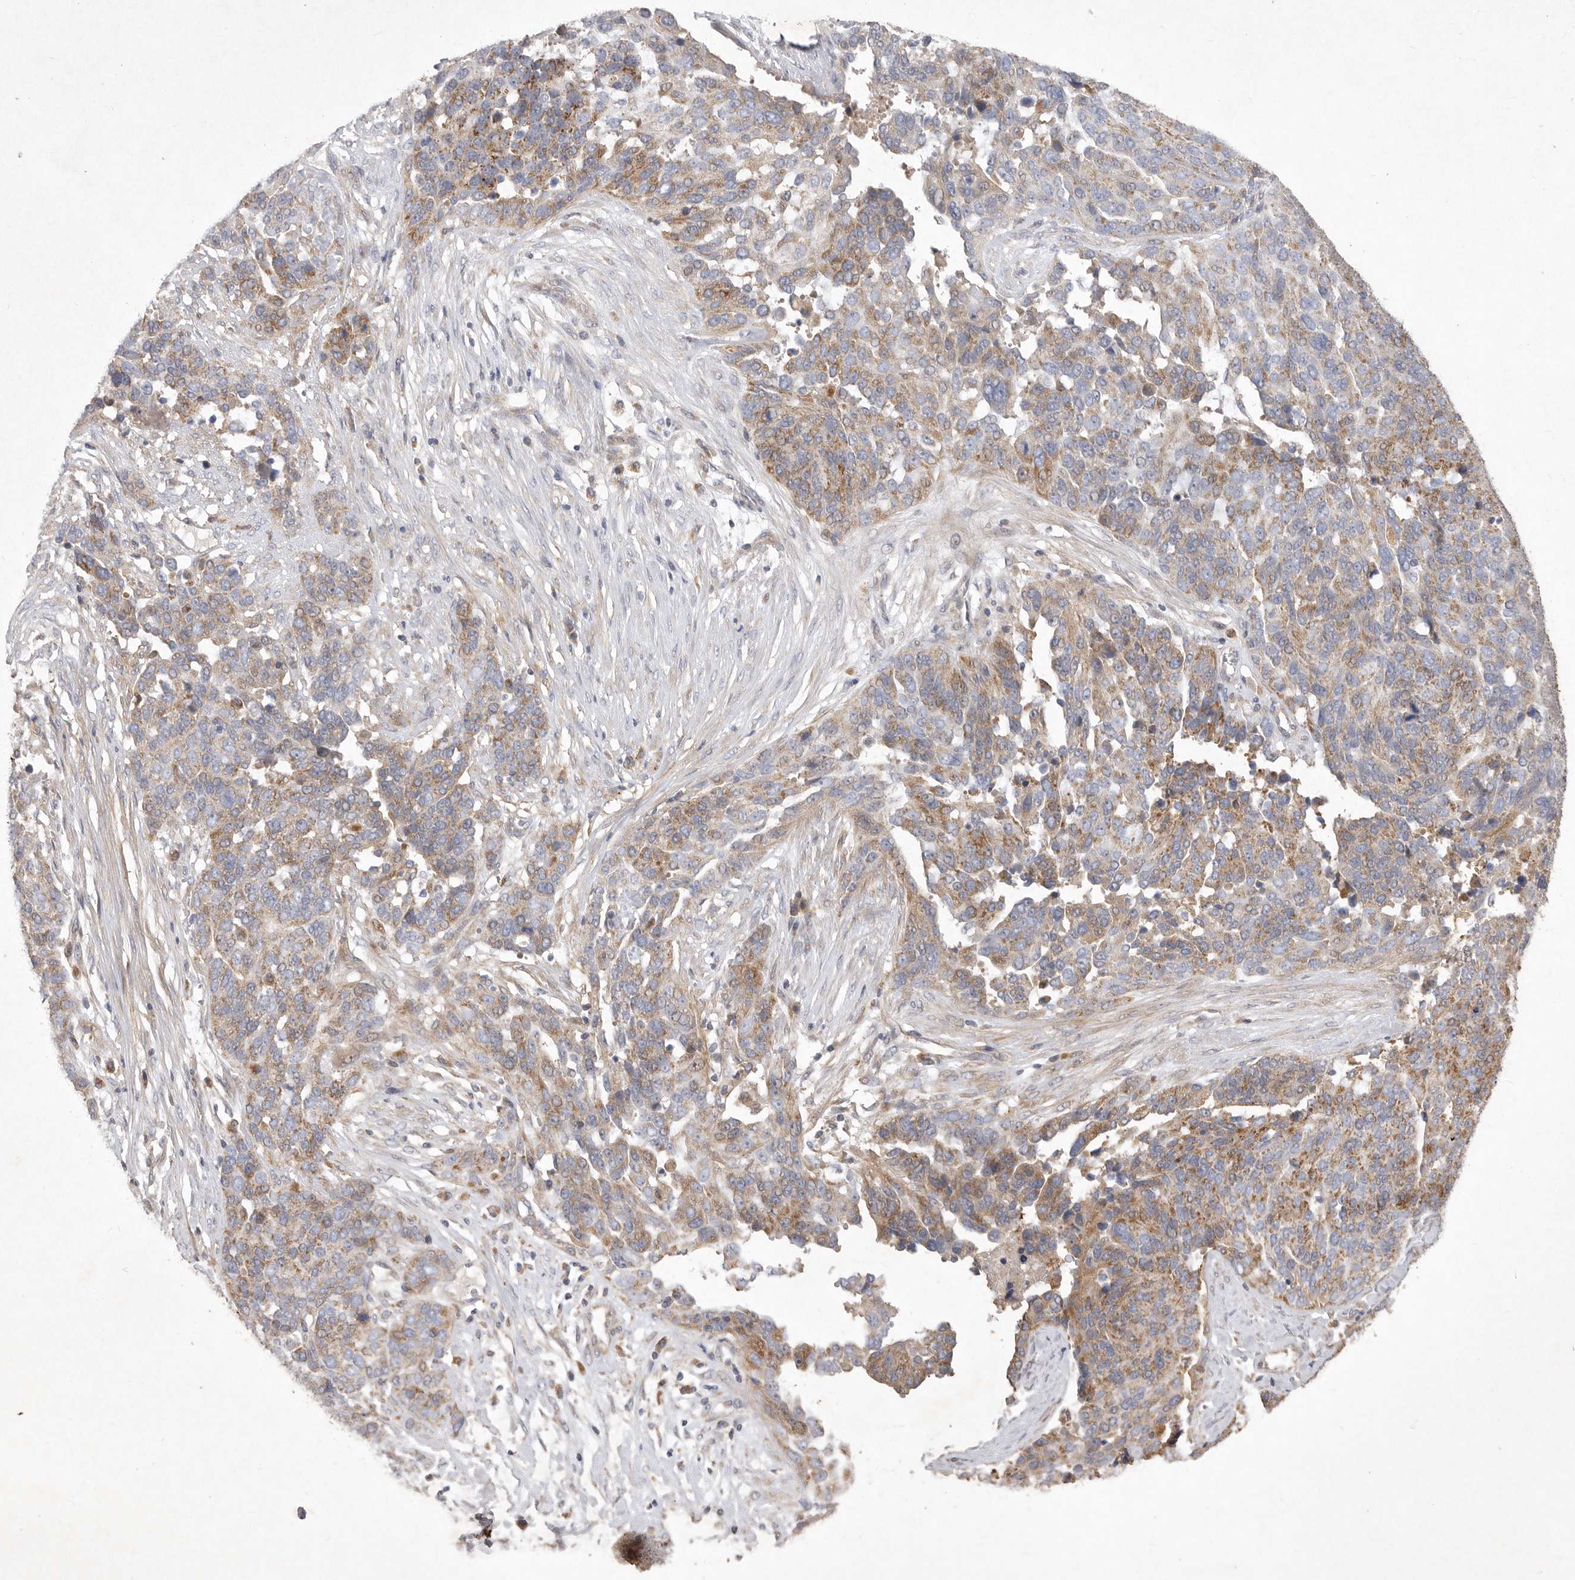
{"staining": {"intensity": "moderate", "quantity": ">75%", "location": "cytoplasmic/membranous"}, "tissue": "ovarian cancer", "cell_type": "Tumor cells", "image_type": "cancer", "snomed": [{"axis": "morphology", "description": "Cystadenocarcinoma, serous, NOS"}, {"axis": "topography", "description": "Ovary"}], "caption": "Protein staining exhibits moderate cytoplasmic/membranous staining in approximately >75% of tumor cells in ovarian serous cystadenocarcinoma.", "gene": "MRPL41", "patient": {"sex": "female", "age": 44}}